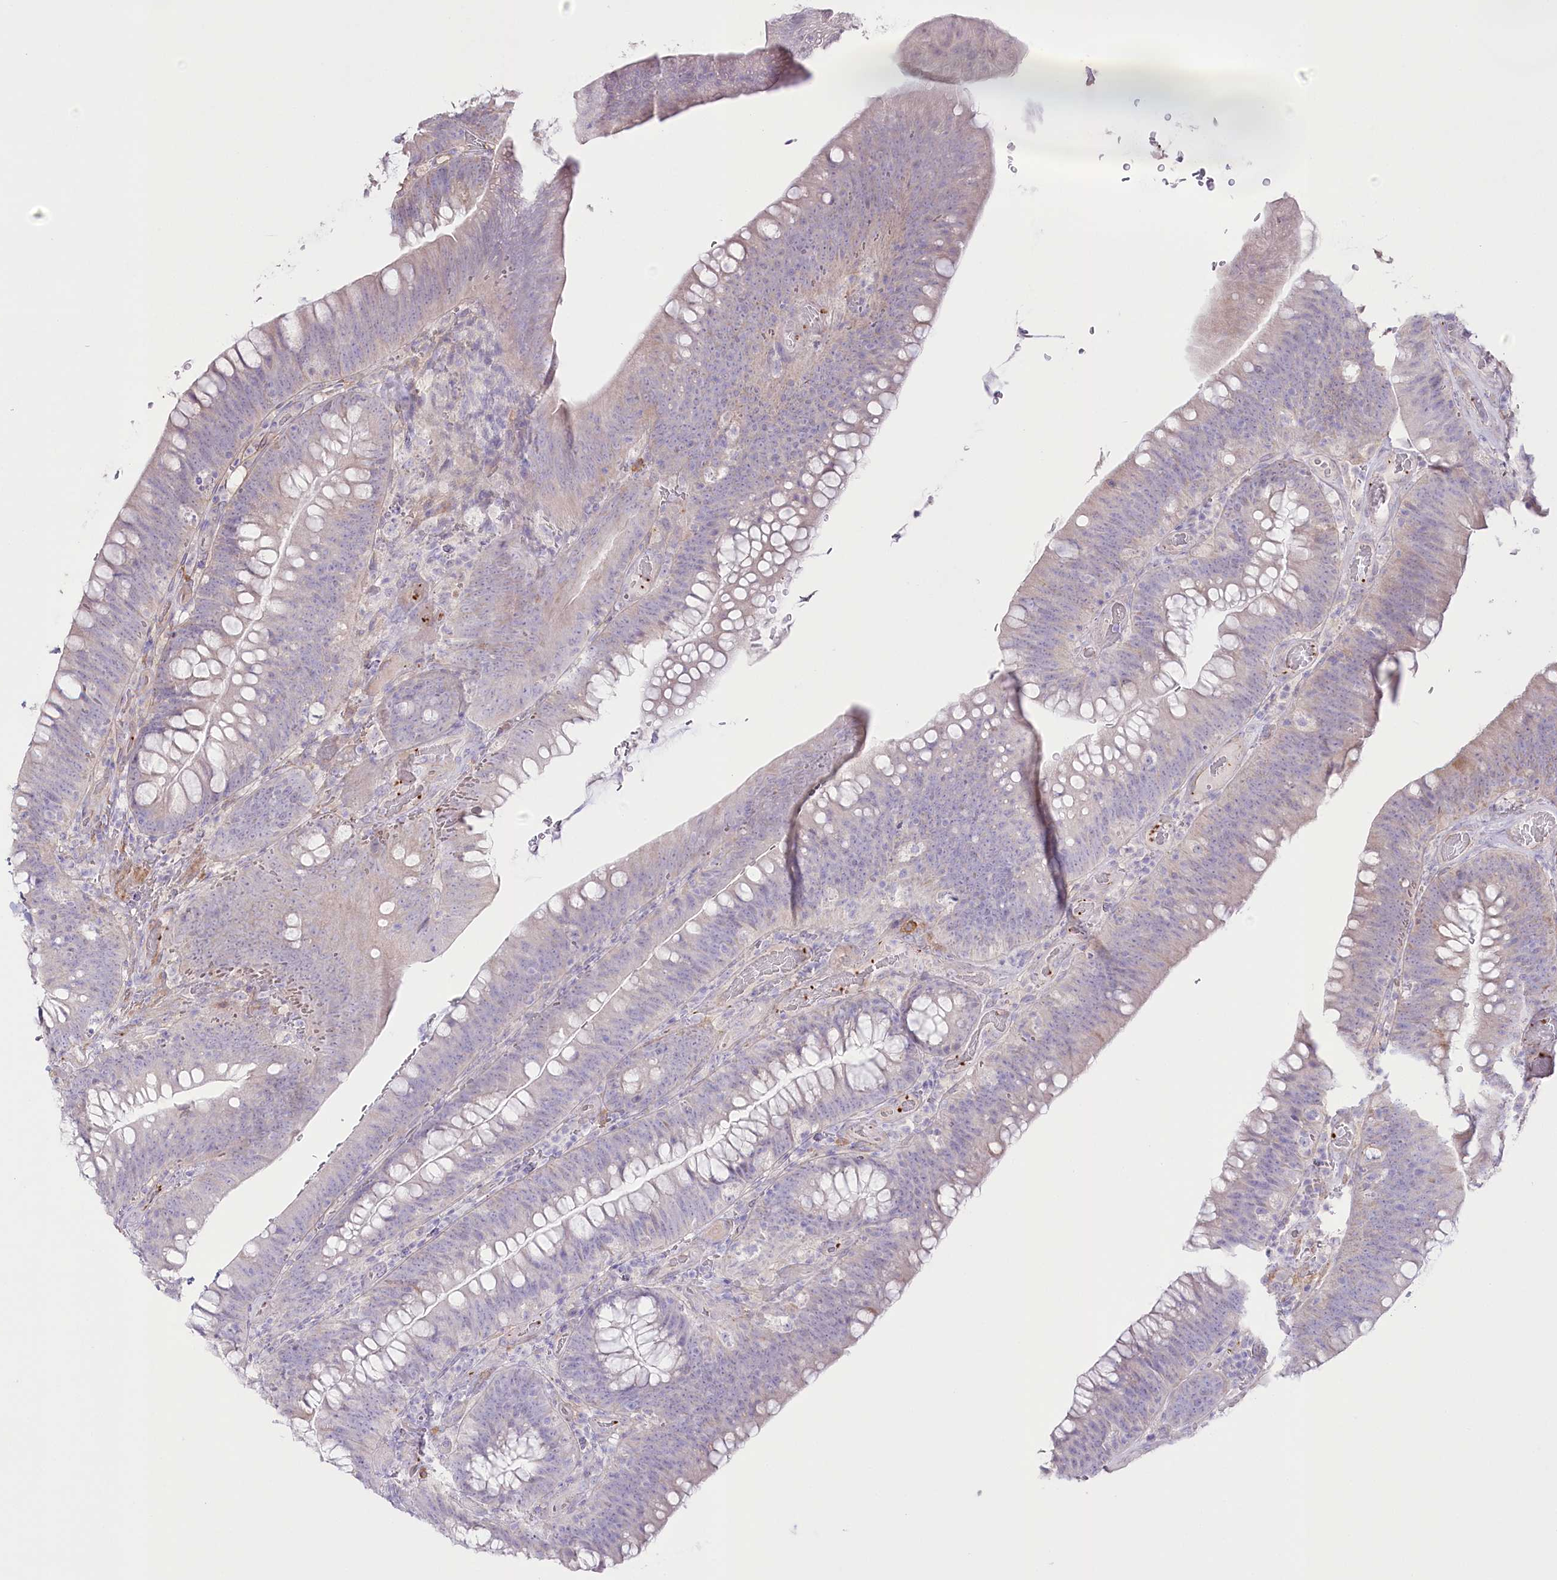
{"staining": {"intensity": "weak", "quantity": "<25%", "location": "cytoplasmic/membranous"}, "tissue": "colorectal cancer", "cell_type": "Tumor cells", "image_type": "cancer", "snomed": [{"axis": "morphology", "description": "Normal tissue, NOS"}, {"axis": "topography", "description": "Colon"}], "caption": "A histopathology image of human colorectal cancer is negative for staining in tumor cells.", "gene": "SLC39A10", "patient": {"sex": "female", "age": 82}}